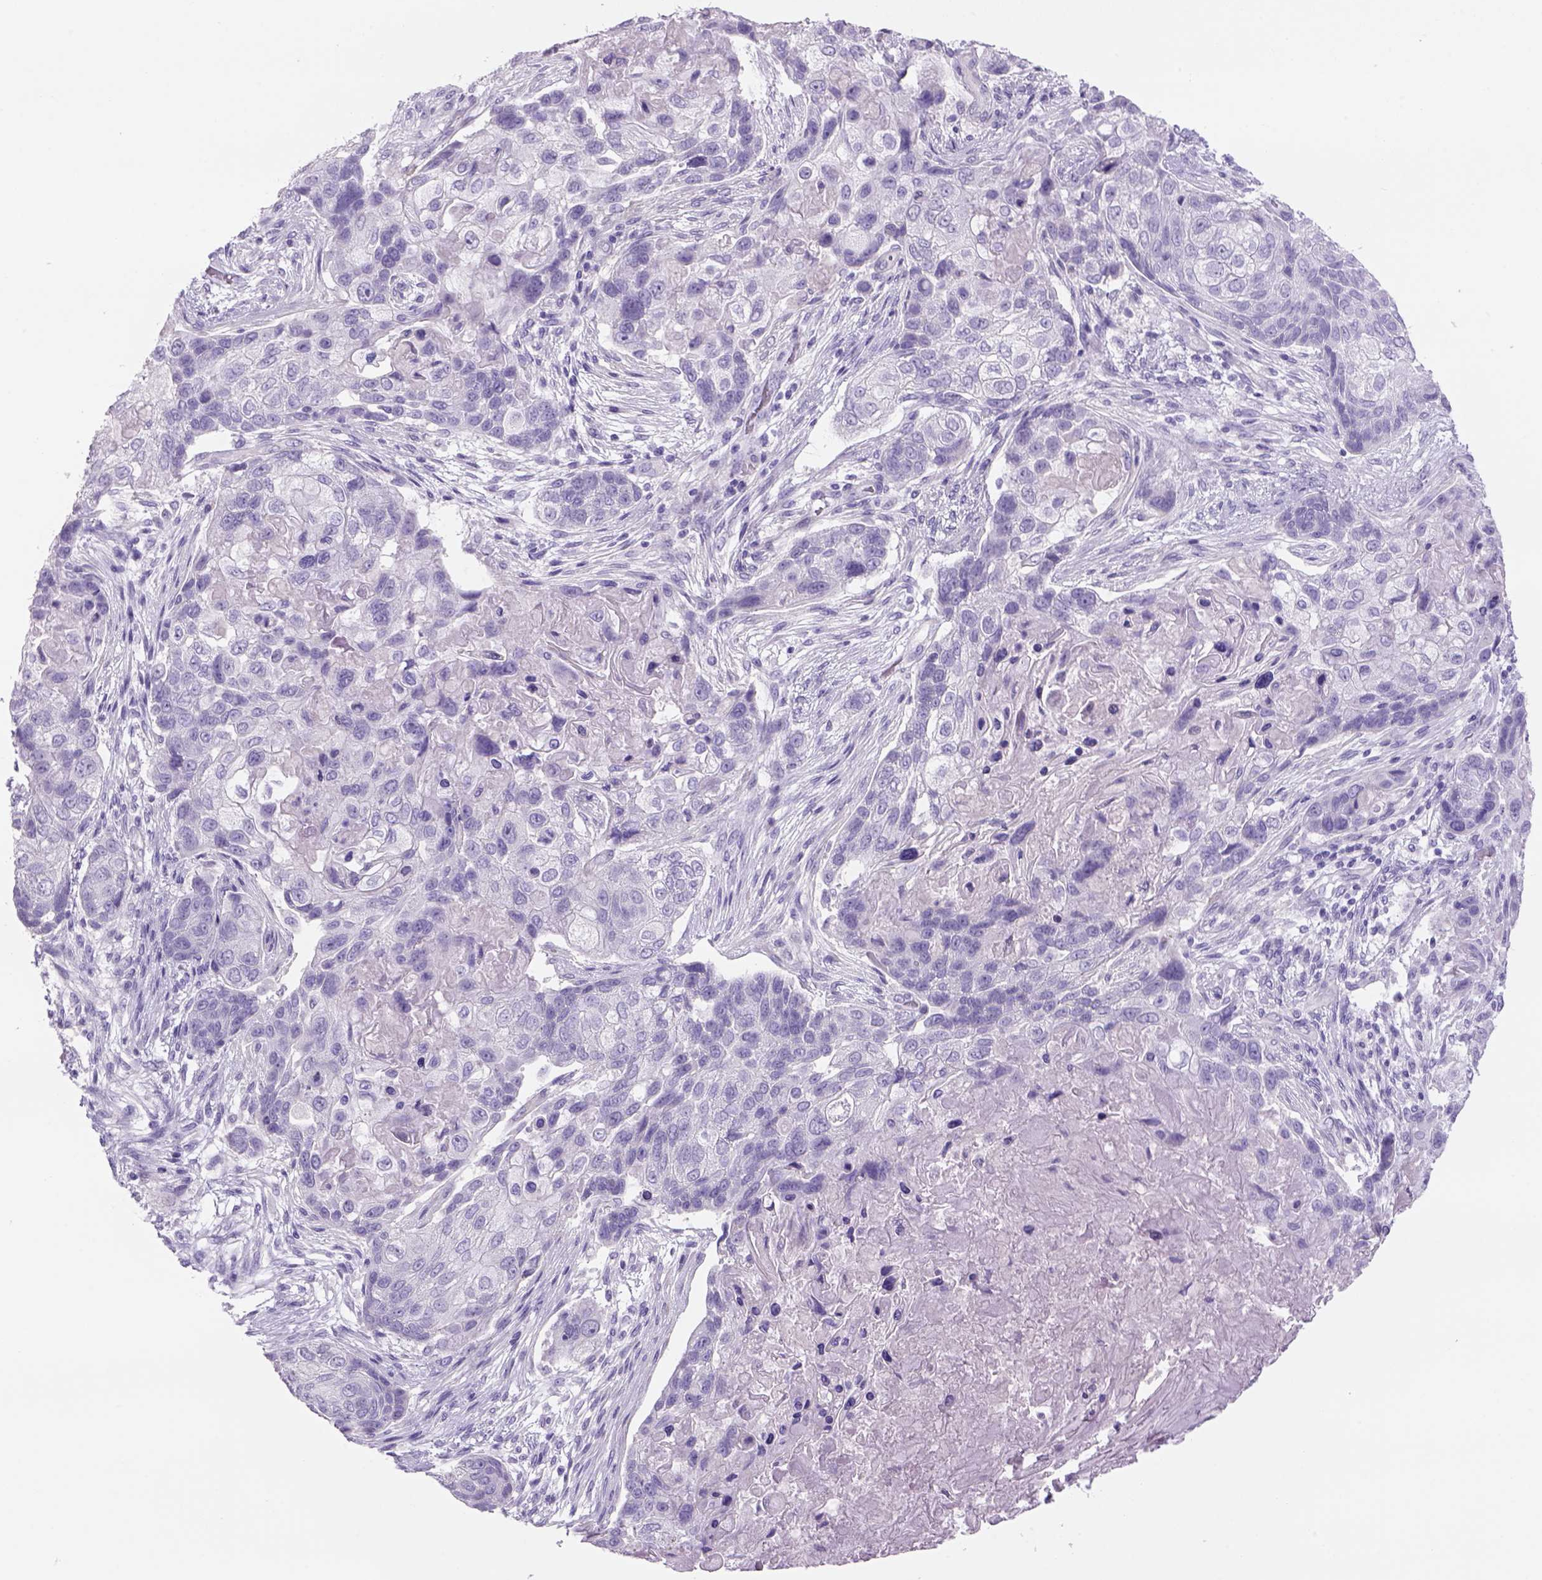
{"staining": {"intensity": "negative", "quantity": "none", "location": "none"}, "tissue": "lung cancer", "cell_type": "Tumor cells", "image_type": "cancer", "snomed": [{"axis": "morphology", "description": "Squamous cell carcinoma, NOS"}, {"axis": "topography", "description": "Lung"}], "caption": "Lung cancer was stained to show a protein in brown. There is no significant expression in tumor cells. (DAB (3,3'-diaminobenzidine) IHC visualized using brightfield microscopy, high magnification).", "gene": "TENM4", "patient": {"sex": "male", "age": 69}}